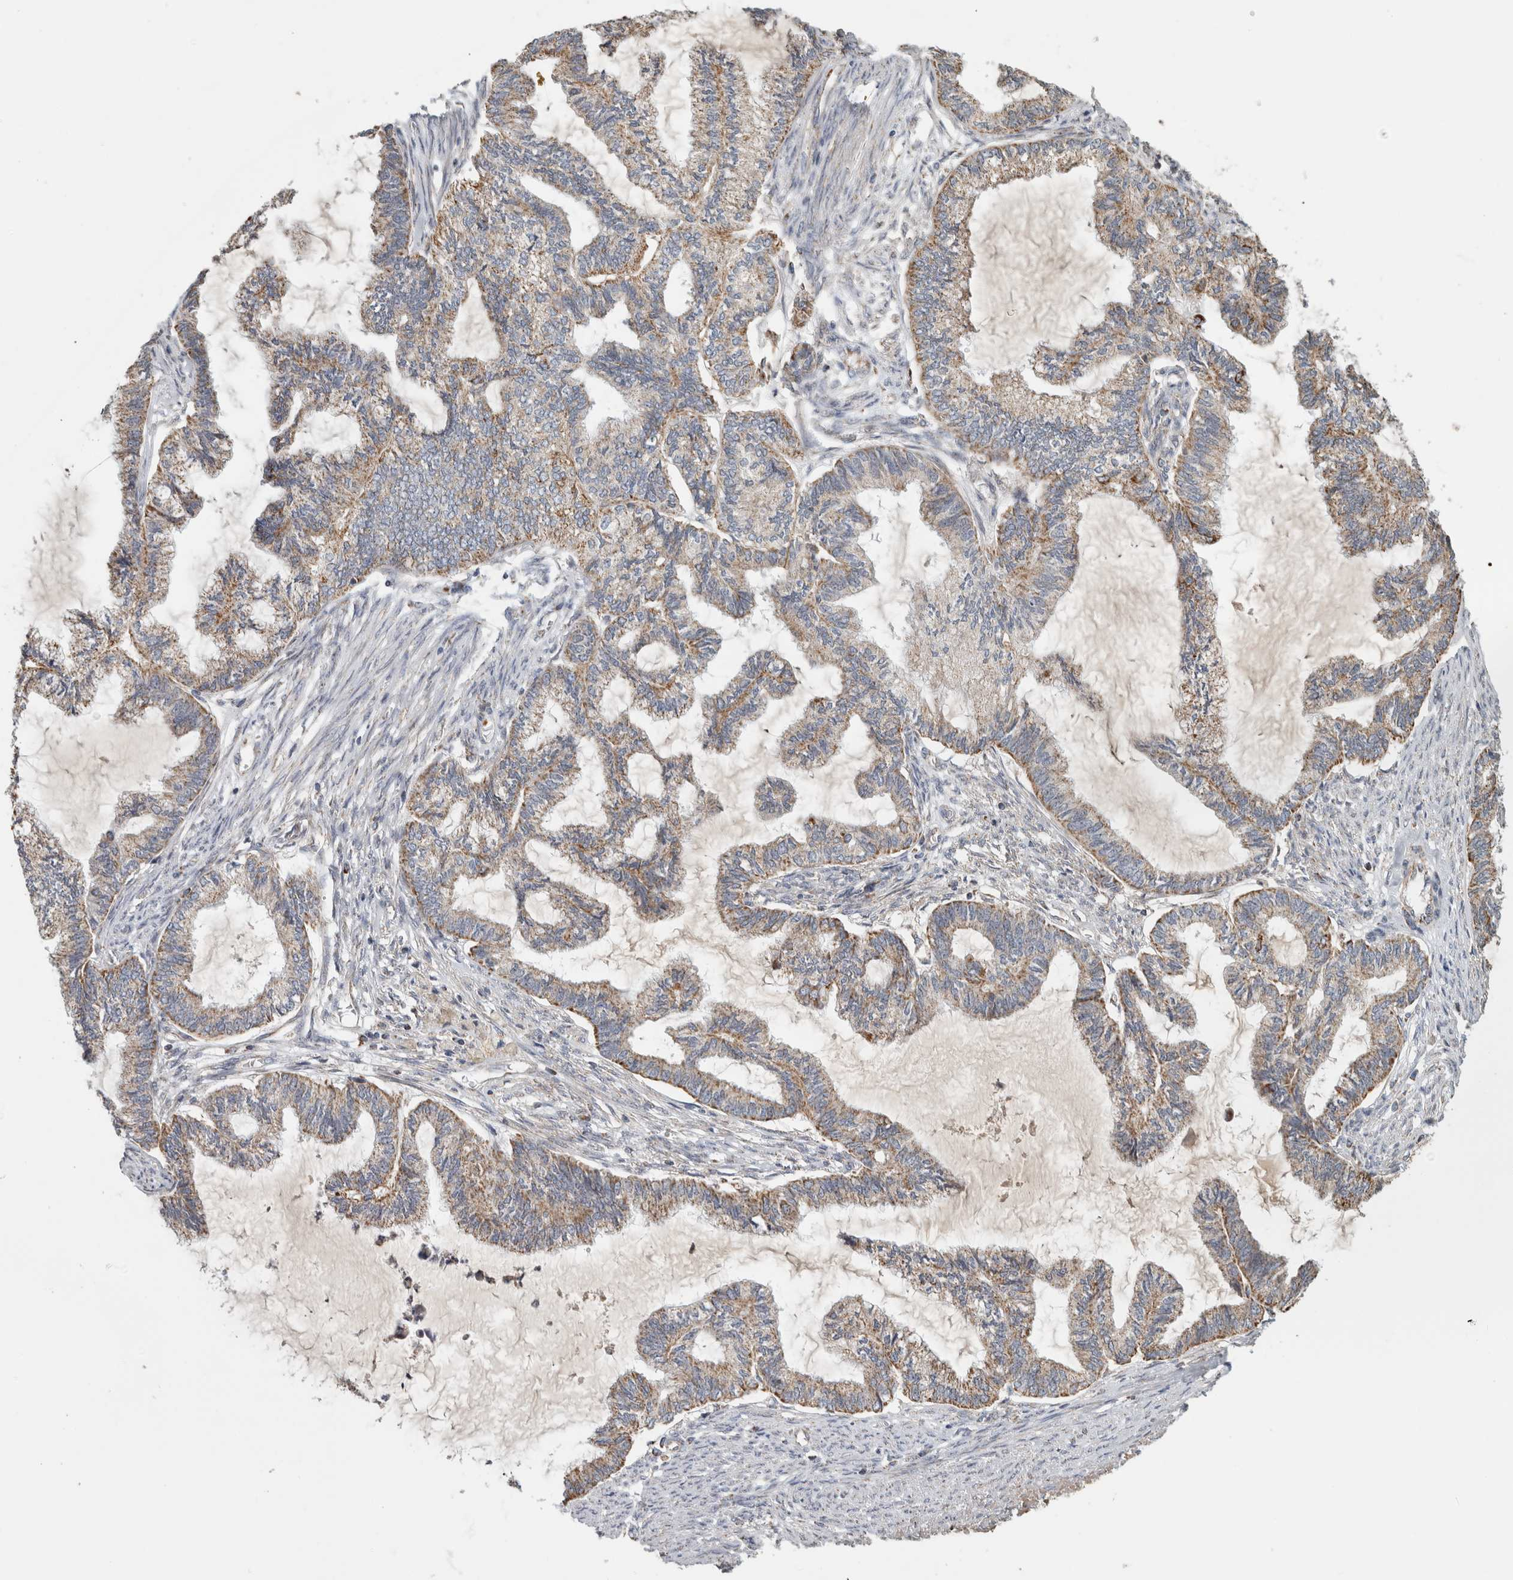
{"staining": {"intensity": "moderate", "quantity": "25%-75%", "location": "cytoplasmic/membranous"}, "tissue": "endometrial cancer", "cell_type": "Tumor cells", "image_type": "cancer", "snomed": [{"axis": "morphology", "description": "Adenocarcinoma, NOS"}, {"axis": "topography", "description": "Endometrium"}], "caption": "Immunohistochemical staining of endometrial adenocarcinoma exhibits medium levels of moderate cytoplasmic/membranous positivity in approximately 25%-75% of tumor cells. The staining was performed using DAB (3,3'-diaminobenzidine), with brown indicating positive protein expression. Nuclei are stained blue with hematoxylin.", "gene": "ST8SIA1", "patient": {"sex": "female", "age": 86}}